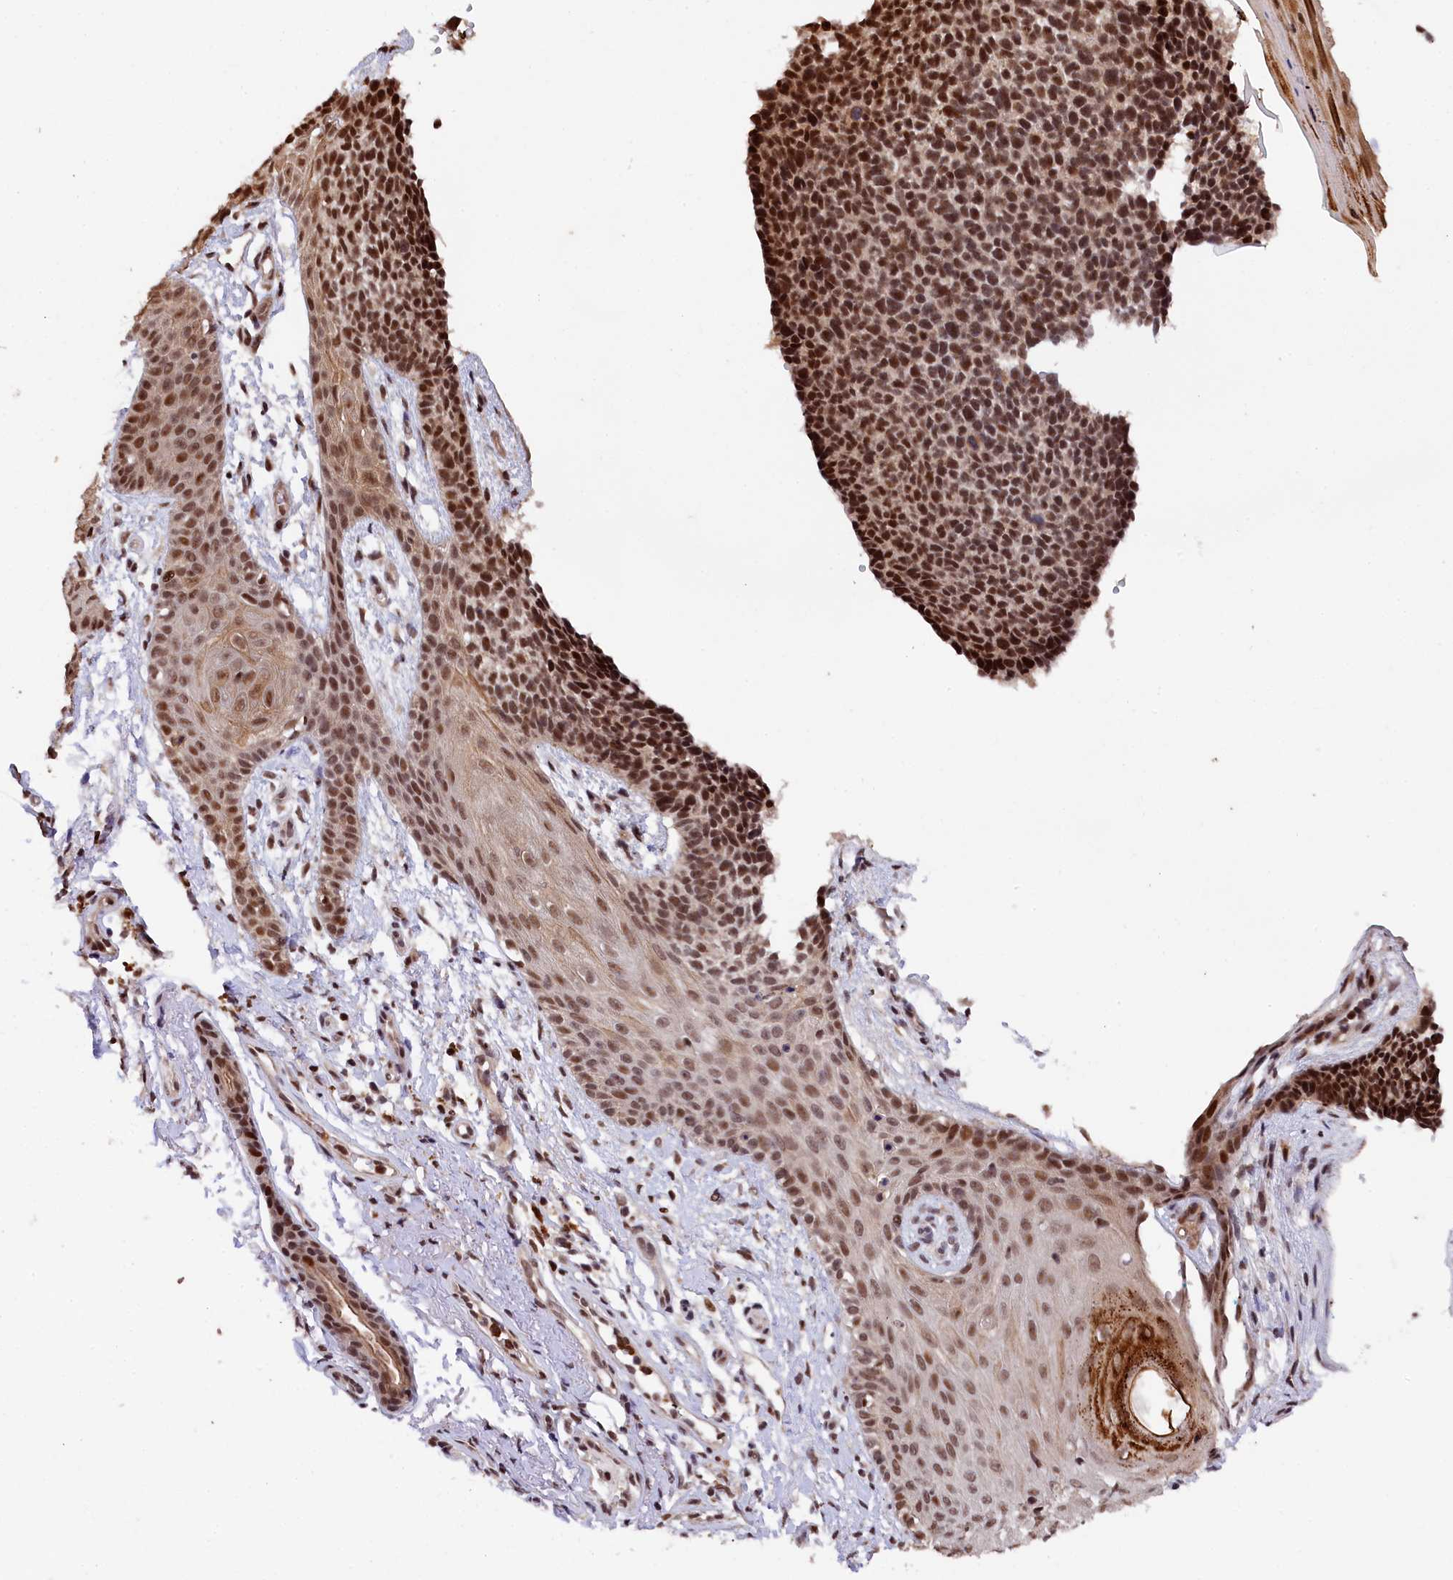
{"staining": {"intensity": "strong", "quantity": ">75%", "location": "nuclear"}, "tissue": "skin cancer", "cell_type": "Tumor cells", "image_type": "cancer", "snomed": [{"axis": "morphology", "description": "Basal cell carcinoma"}, {"axis": "topography", "description": "Skin"}], "caption": "Human basal cell carcinoma (skin) stained with a protein marker demonstrates strong staining in tumor cells.", "gene": "ADIG", "patient": {"sex": "female", "age": 84}}